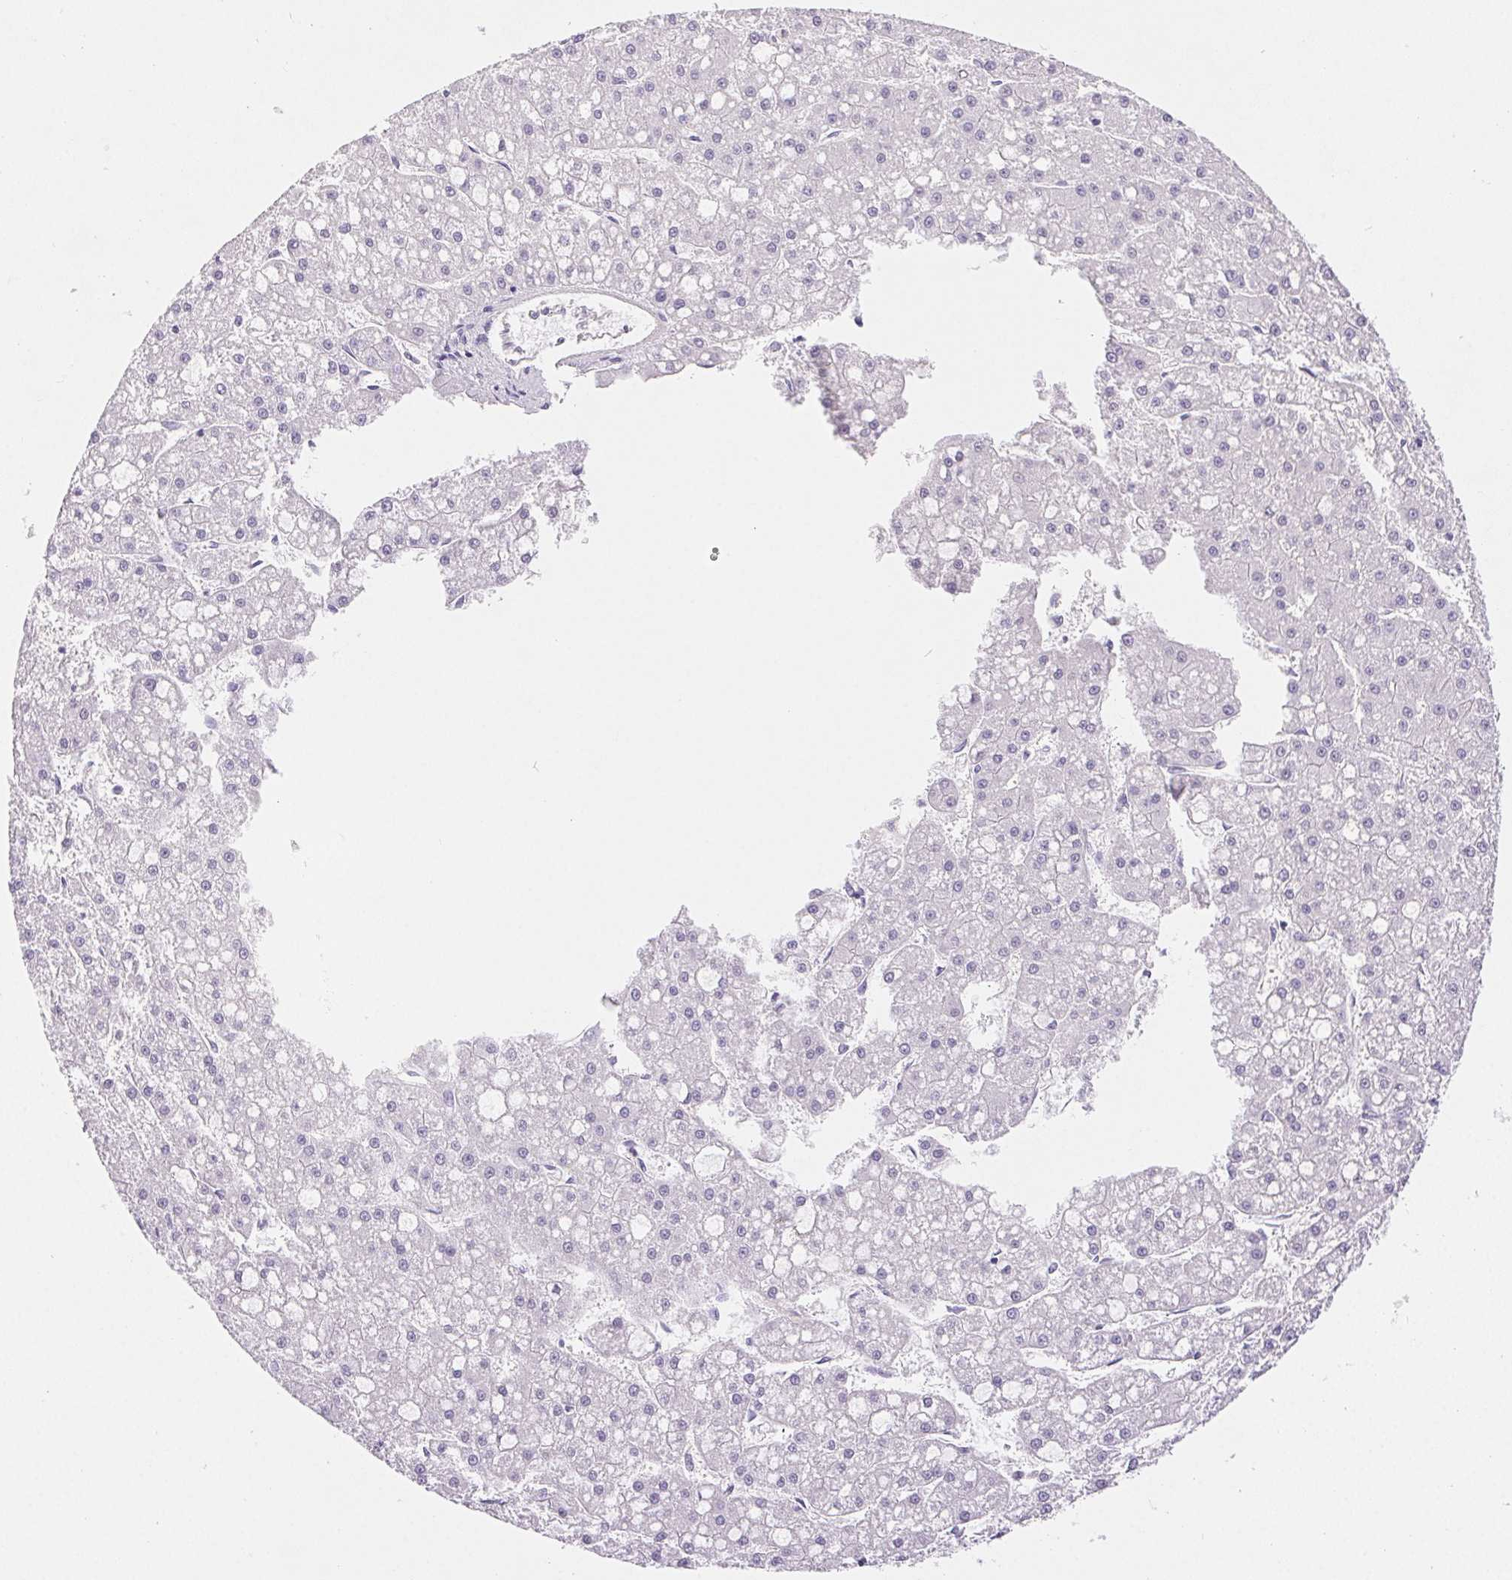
{"staining": {"intensity": "negative", "quantity": "none", "location": "none"}, "tissue": "liver cancer", "cell_type": "Tumor cells", "image_type": "cancer", "snomed": [{"axis": "morphology", "description": "Carcinoma, Hepatocellular, NOS"}, {"axis": "topography", "description": "Liver"}], "caption": "Tumor cells show no significant staining in liver cancer (hepatocellular carcinoma).", "gene": "CLDN16", "patient": {"sex": "male", "age": 67}}